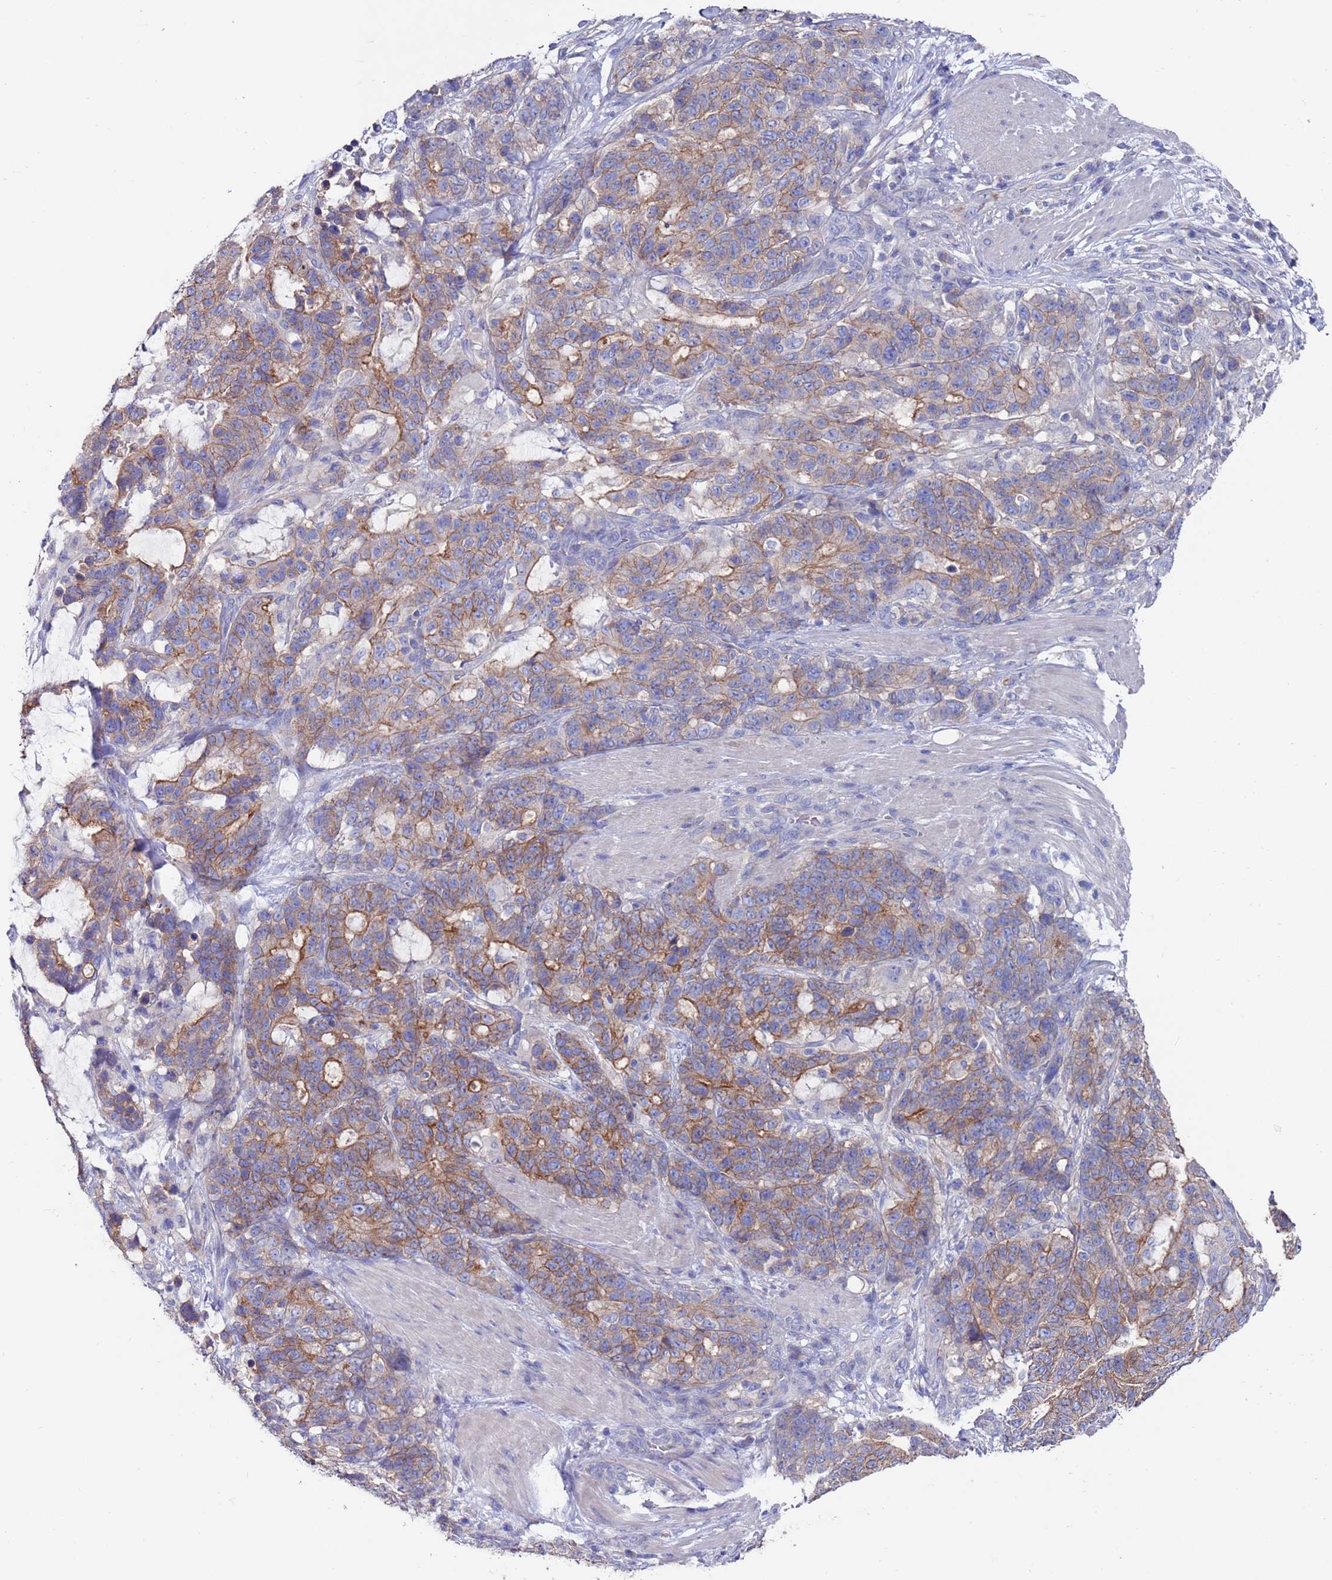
{"staining": {"intensity": "moderate", "quantity": ">75%", "location": "cytoplasmic/membranous"}, "tissue": "stomach cancer", "cell_type": "Tumor cells", "image_type": "cancer", "snomed": [{"axis": "morphology", "description": "Normal tissue, NOS"}, {"axis": "morphology", "description": "Adenocarcinoma, NOS"}, {"axis": "topography", "description": "Stomach"}], "caption": "Human stomach cancer stained with a protein marker displays moderate staining in tumor cells.", "gene": "KRTCAP3", "patient": {"sex": "female", "age": 64}}